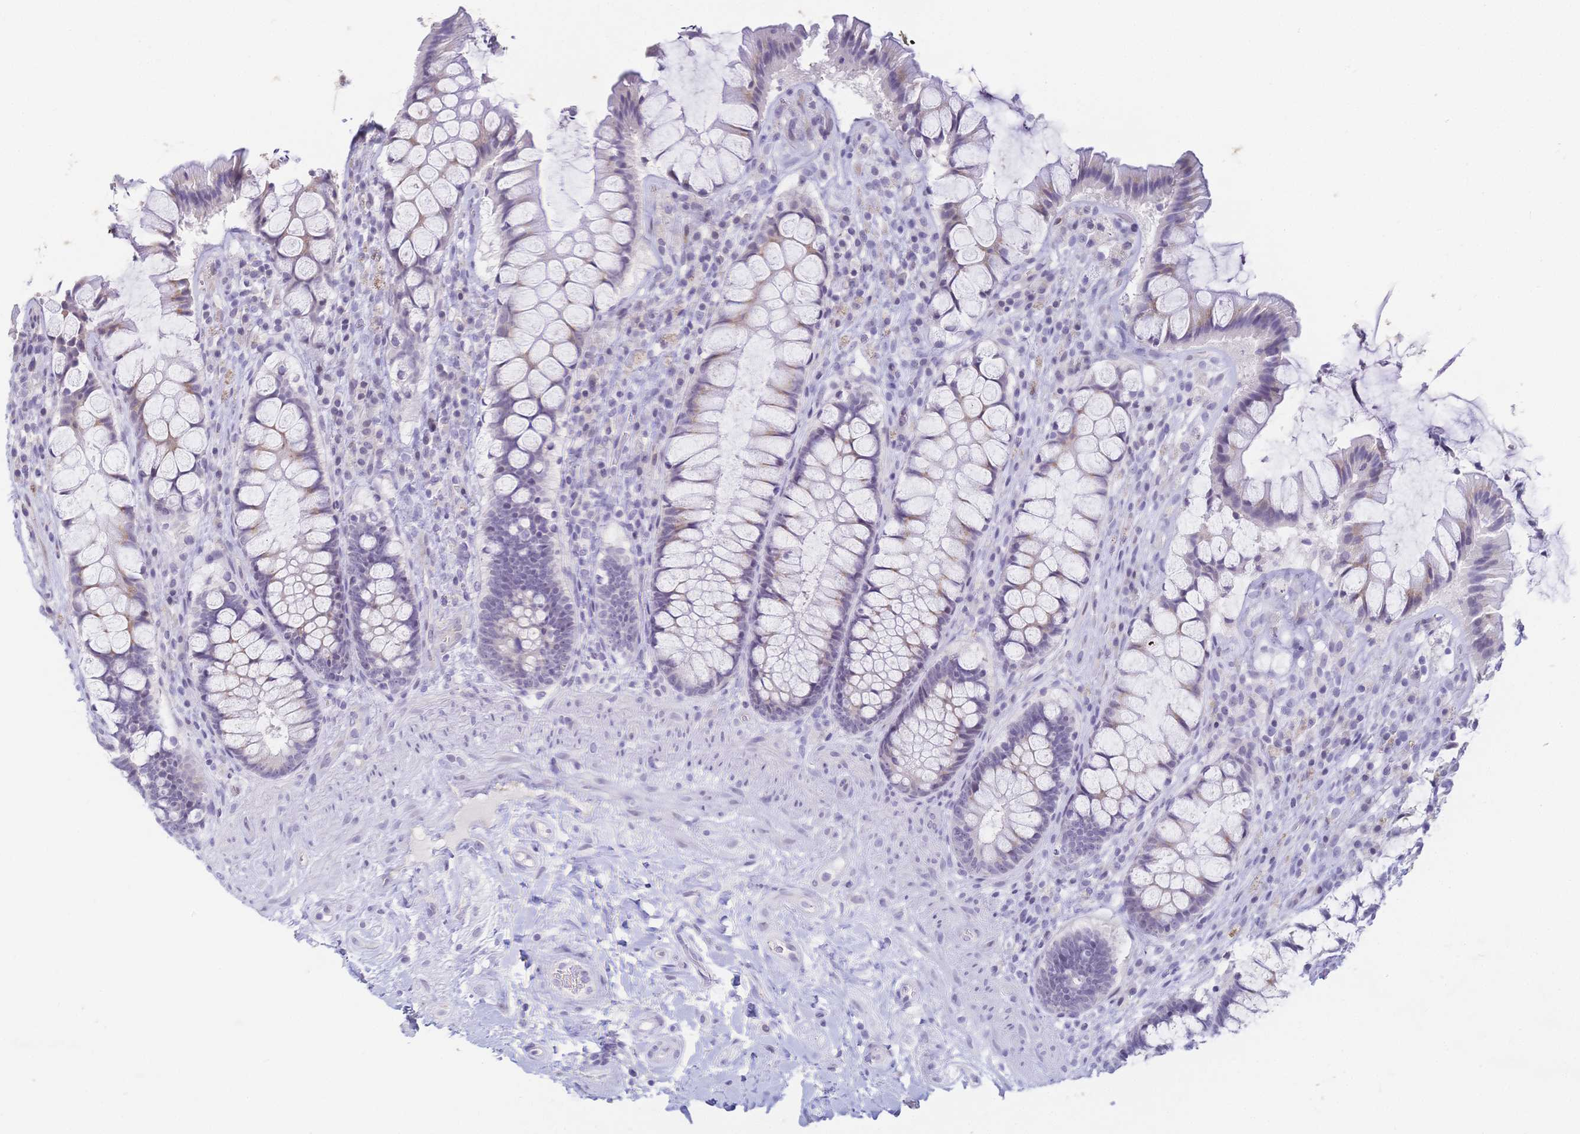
{"staining": {"intensity": "moderate", "quantity": "<25%", "location": "cytoplasmic/membranous"}, "tissue": "rectum", "cell_type": "Glandular cells", "image_type": "normal", "snomed": [{"axis": "morphology", "description": "Normal tissue, NOS"}, {"axis": "topography", "description": "Rectum"}], "caption": "IHC of normal rectum exhibits low levels of moderate cytoplasmic/membranous expression in about <25% of glandular cells.", "gene": "CR2", "patient": {"sex": "female", "age": 58}}